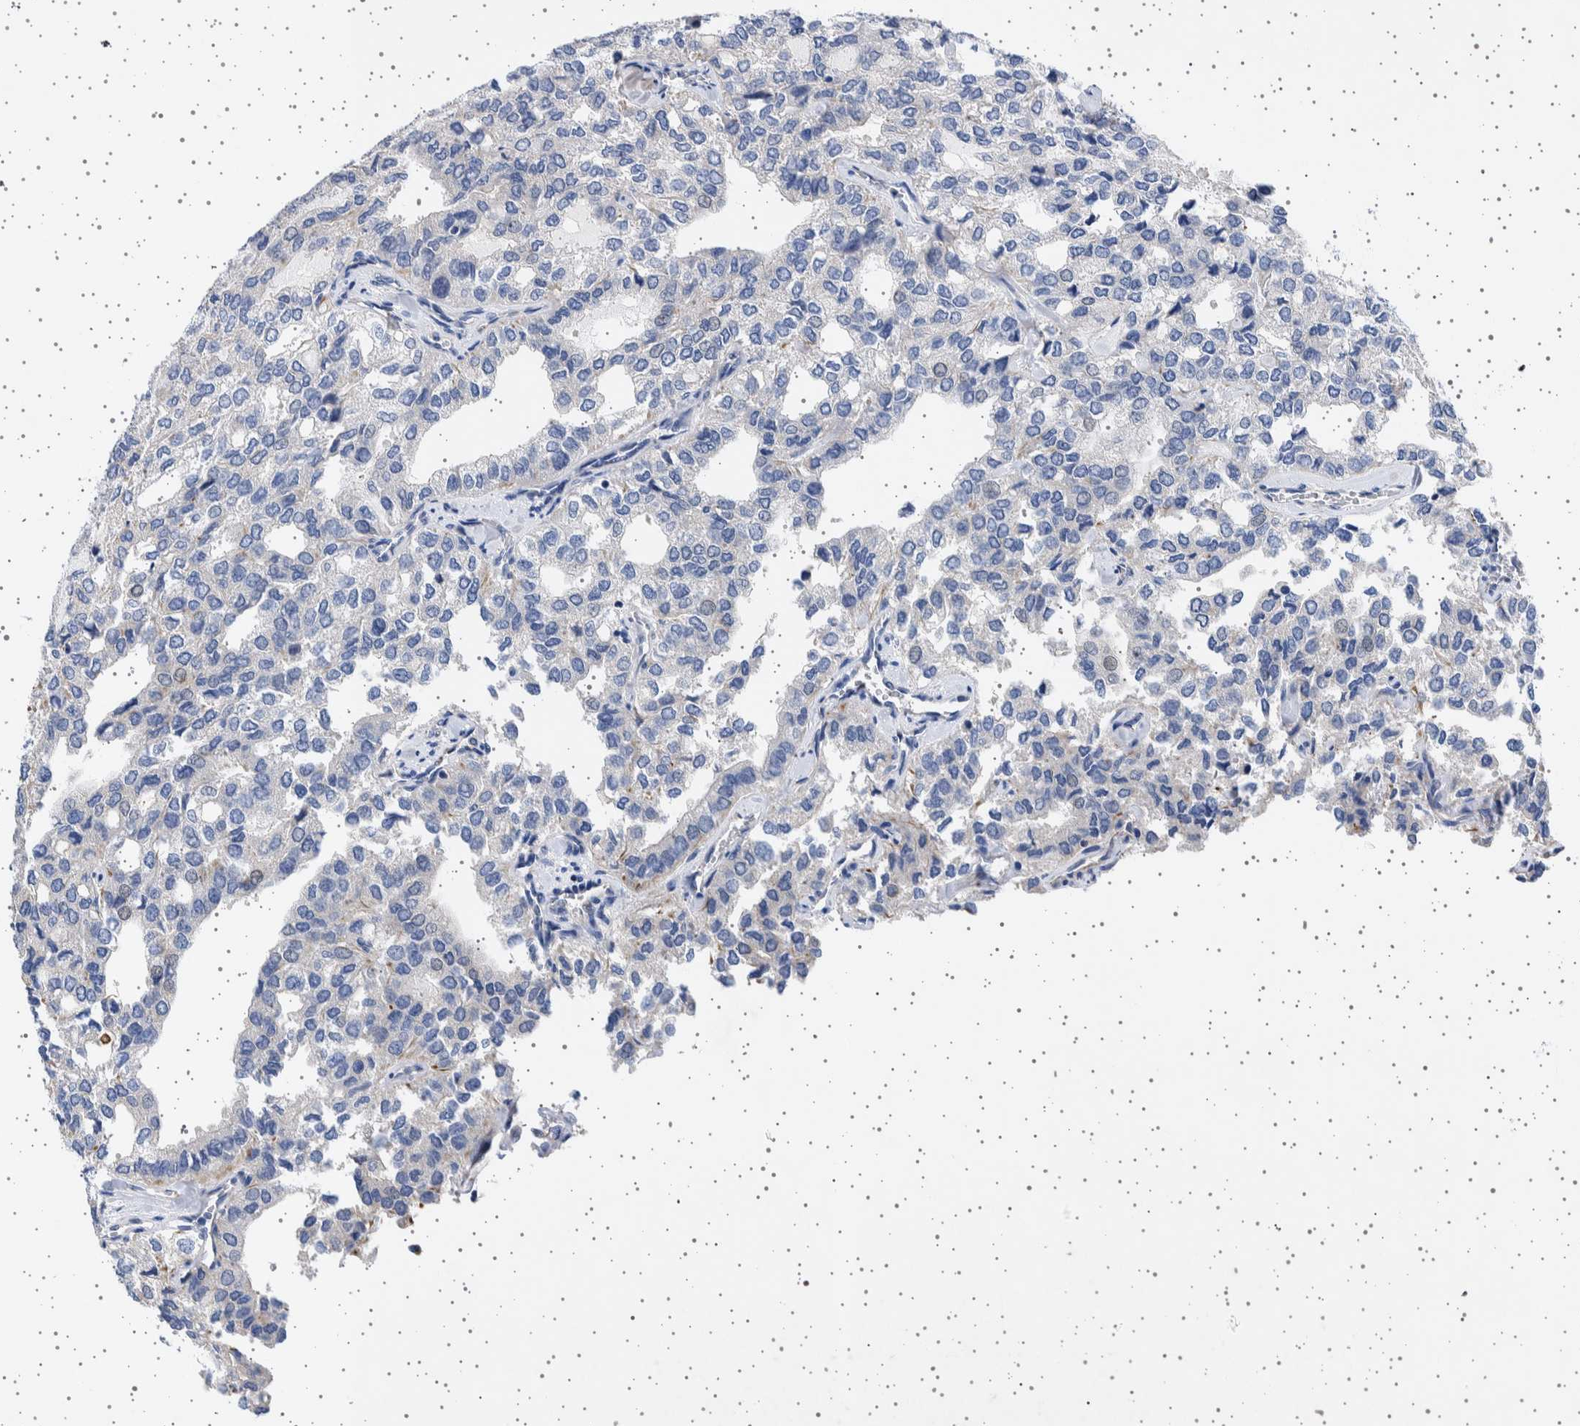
{"staining": {"intensity": "negative", "quantity": "none", "location": "none"}, "tissue": "thyroid cancer", "cell_type": "Tumor cells", "image_type": "cancer", "snomed": [{"axis": "morphology", "description": "Follicular adenoma carcinoma, NOS"}, {"axis": "topography", "description": "Thyroid gland"}], "caption": "Image shows no protein positivity in tumor cells of thyroid cancer (follicular adenoma carcinoma) tissue.", "gene": "SEPTIN4", "patient": {"sex": "male", "age": 75}}